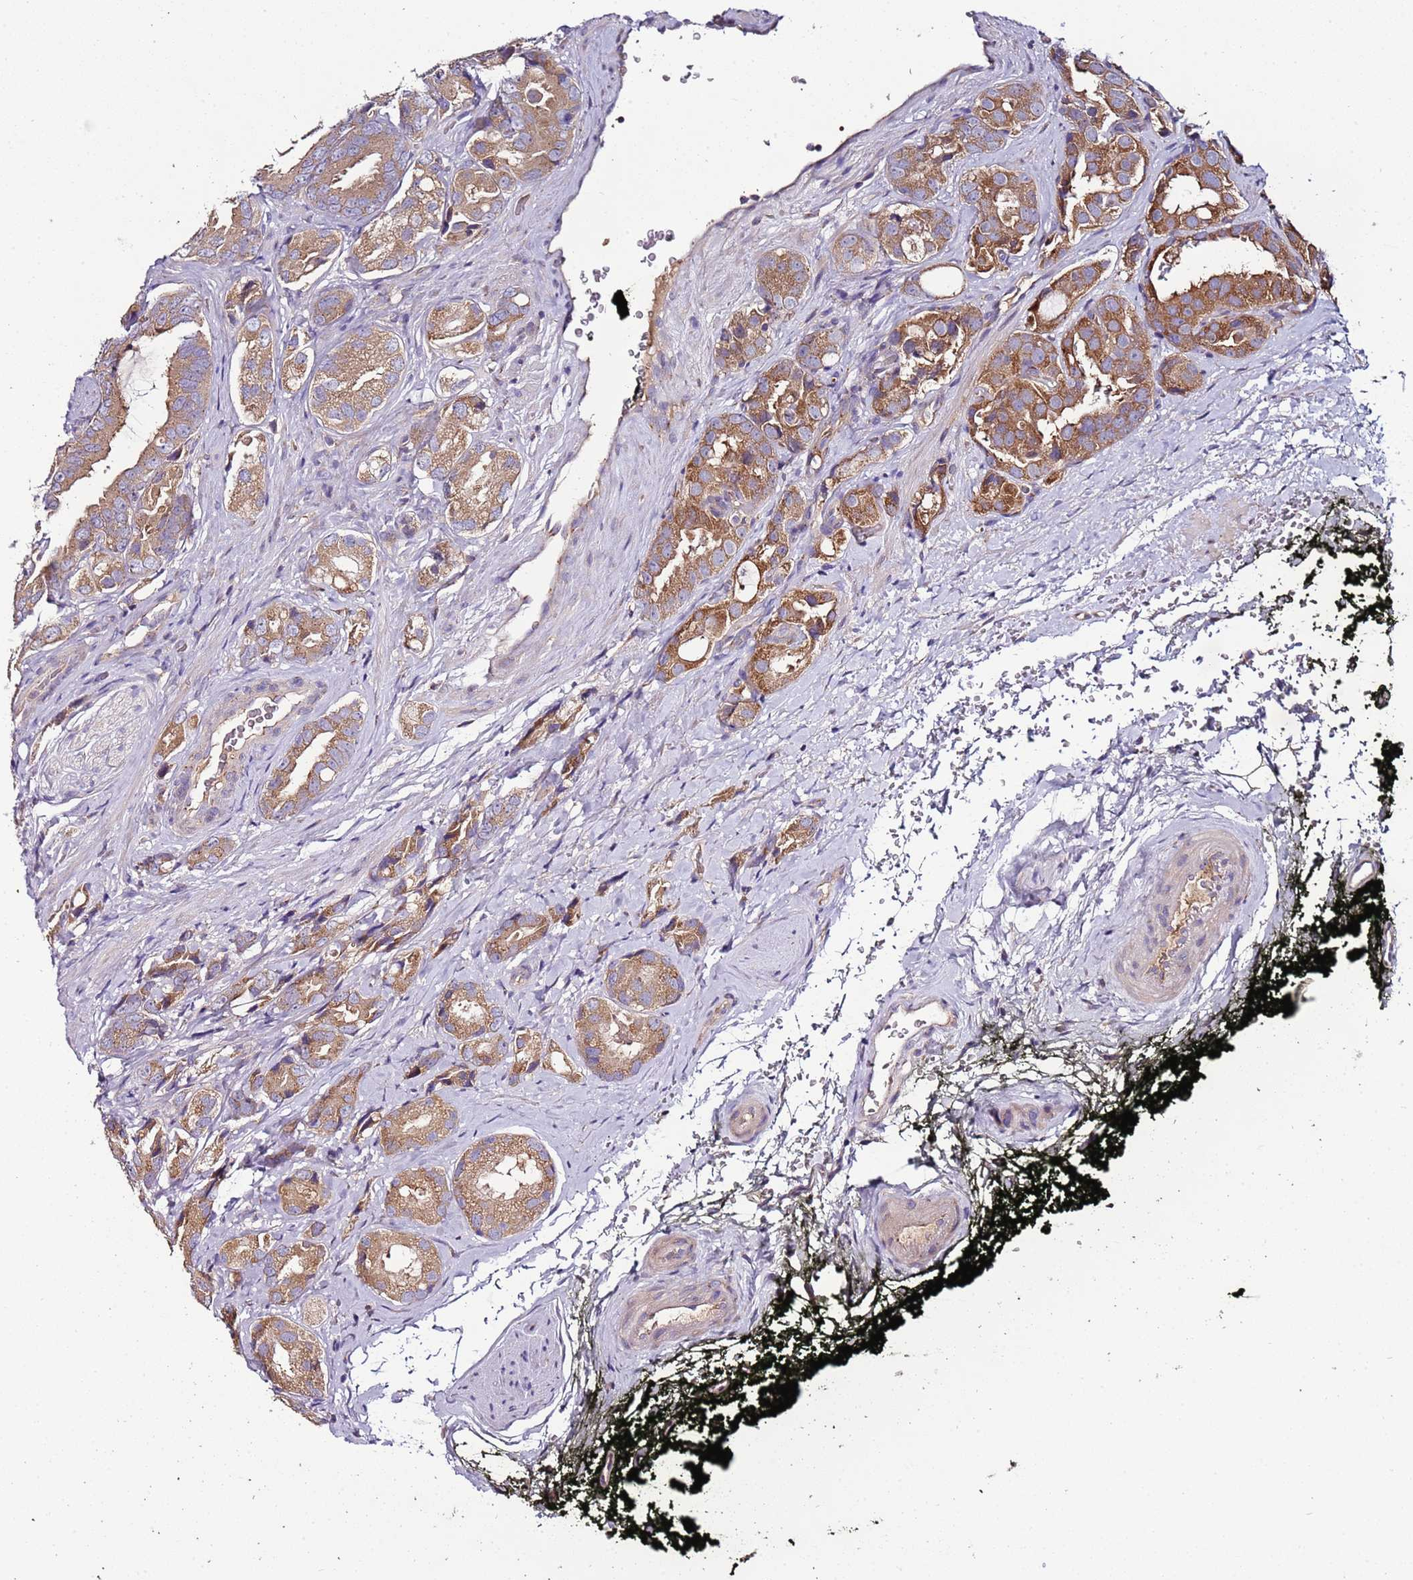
{"staining": {"intensity": "moderate", "quantity": ">75%", "location": "cytoplasmic/membranous"}, "tissue": "prostate cancer", "cell_type": "Tumor cells", "image_type": "cancer", "snomed": [{"axis": "morphology", "description": "Adenocarcinoma, High grade"}, {"axis": "topography", "description": "Prostate"}], "caption": "Prostate cancer (adenocarcinoma (high-grade)) stained for a protein shows moderate cytoplasmic/membranous positivity in tumor cells. The staining was performed using DAB to visualize the protein expression in brown, while the nuclei were stained in blue with hematoxylin (Magnification: 20x).", "gene": "FAM20A", "patient": {"sex": "male", "age": 71}}